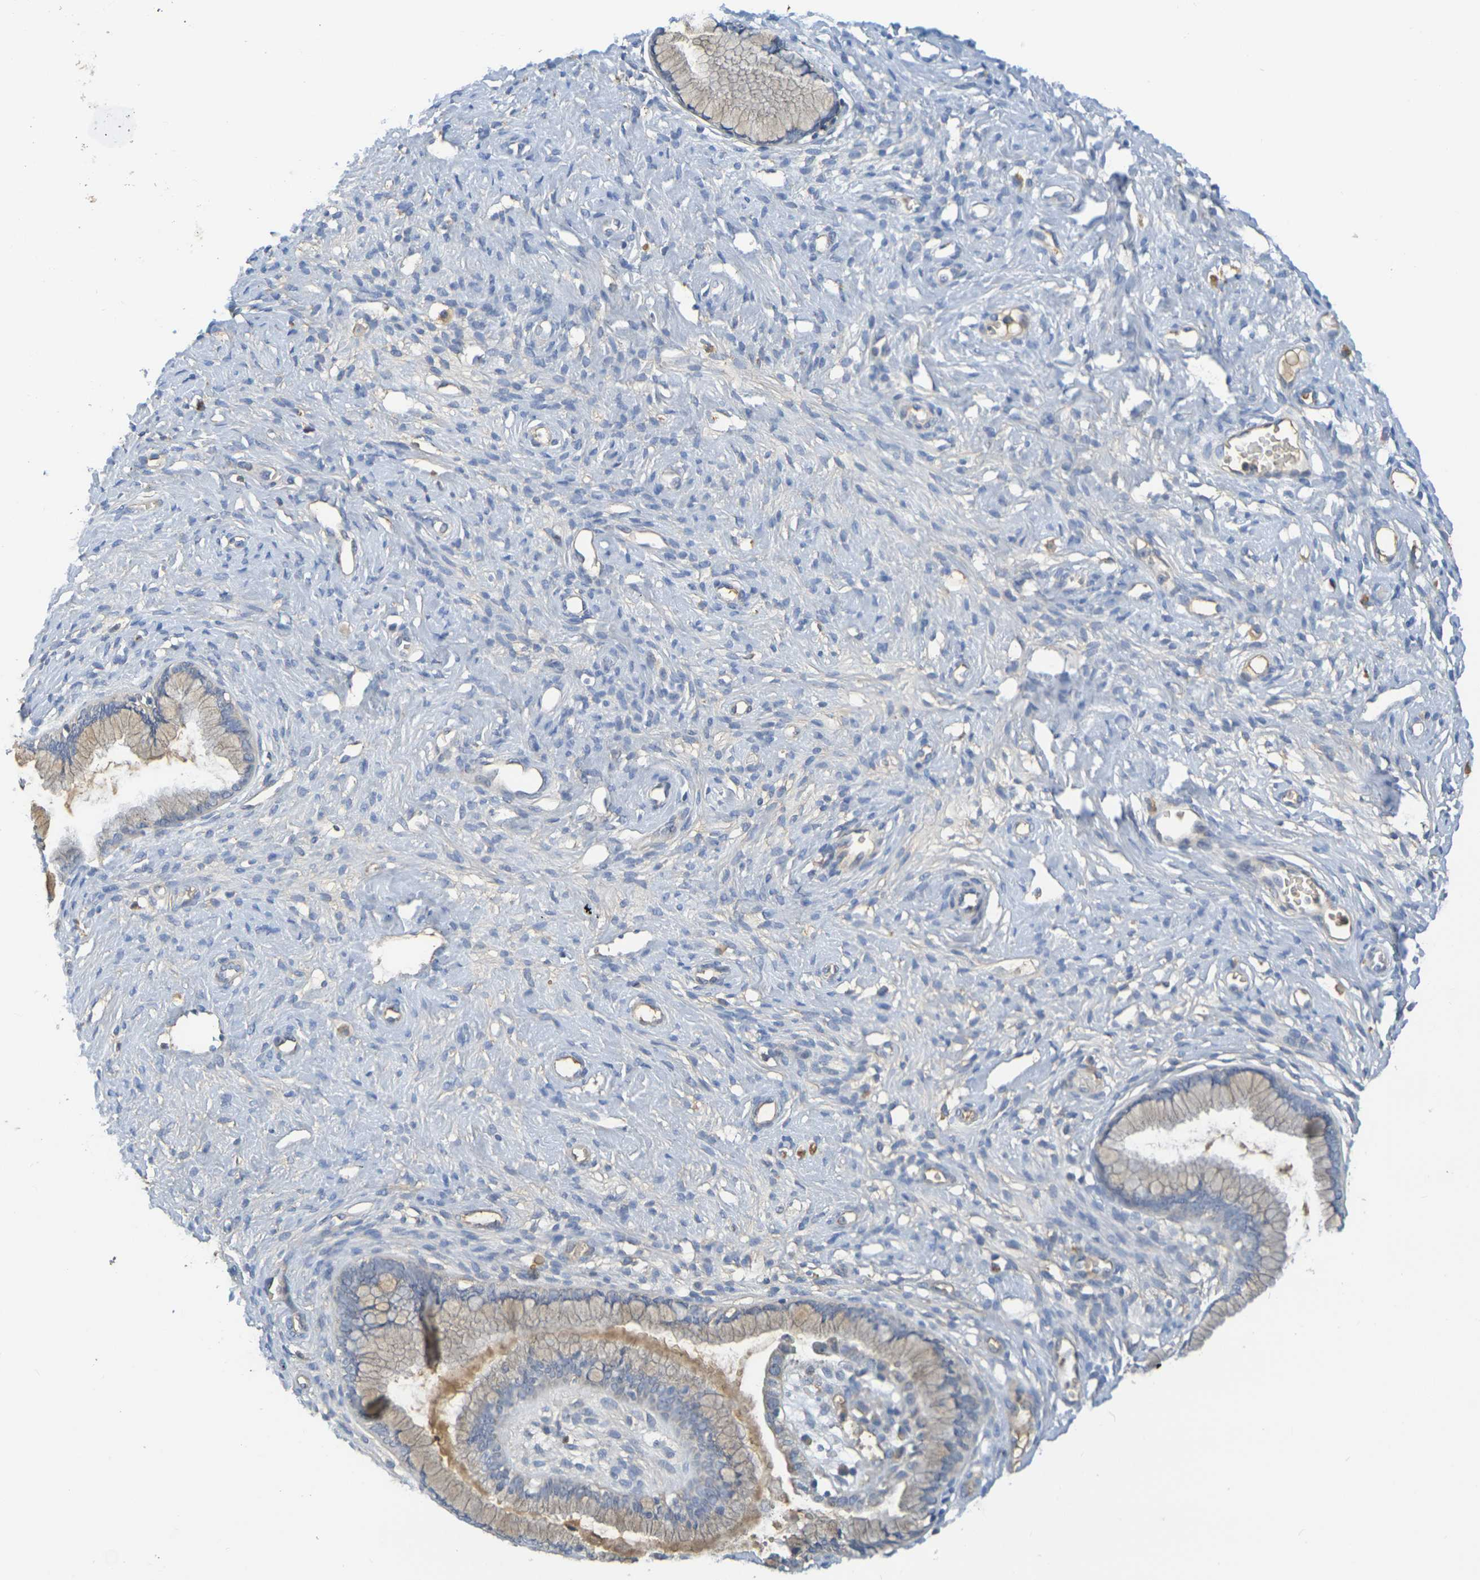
{"staining": {"intensity": "weak", "quantity": "25%-75%", "location": "cytoplasmic/membranous"}, "tissue": "cervix", "cell_type": "Glandular cells", "image_type": "normal", "snomed": [{"axis": "morphology", "description": "Normal tissue, NOS"}, {"axis": "topography", "description": "Cervix"}], "caption": "The photomicrograph demonstrates staining of normal cervix, revealing weak cytoplasmic/membranous protein positivity (brown color) within glandular cells.", "gene": "C1QA", "patient": {"sex": "female", "age": 65}}